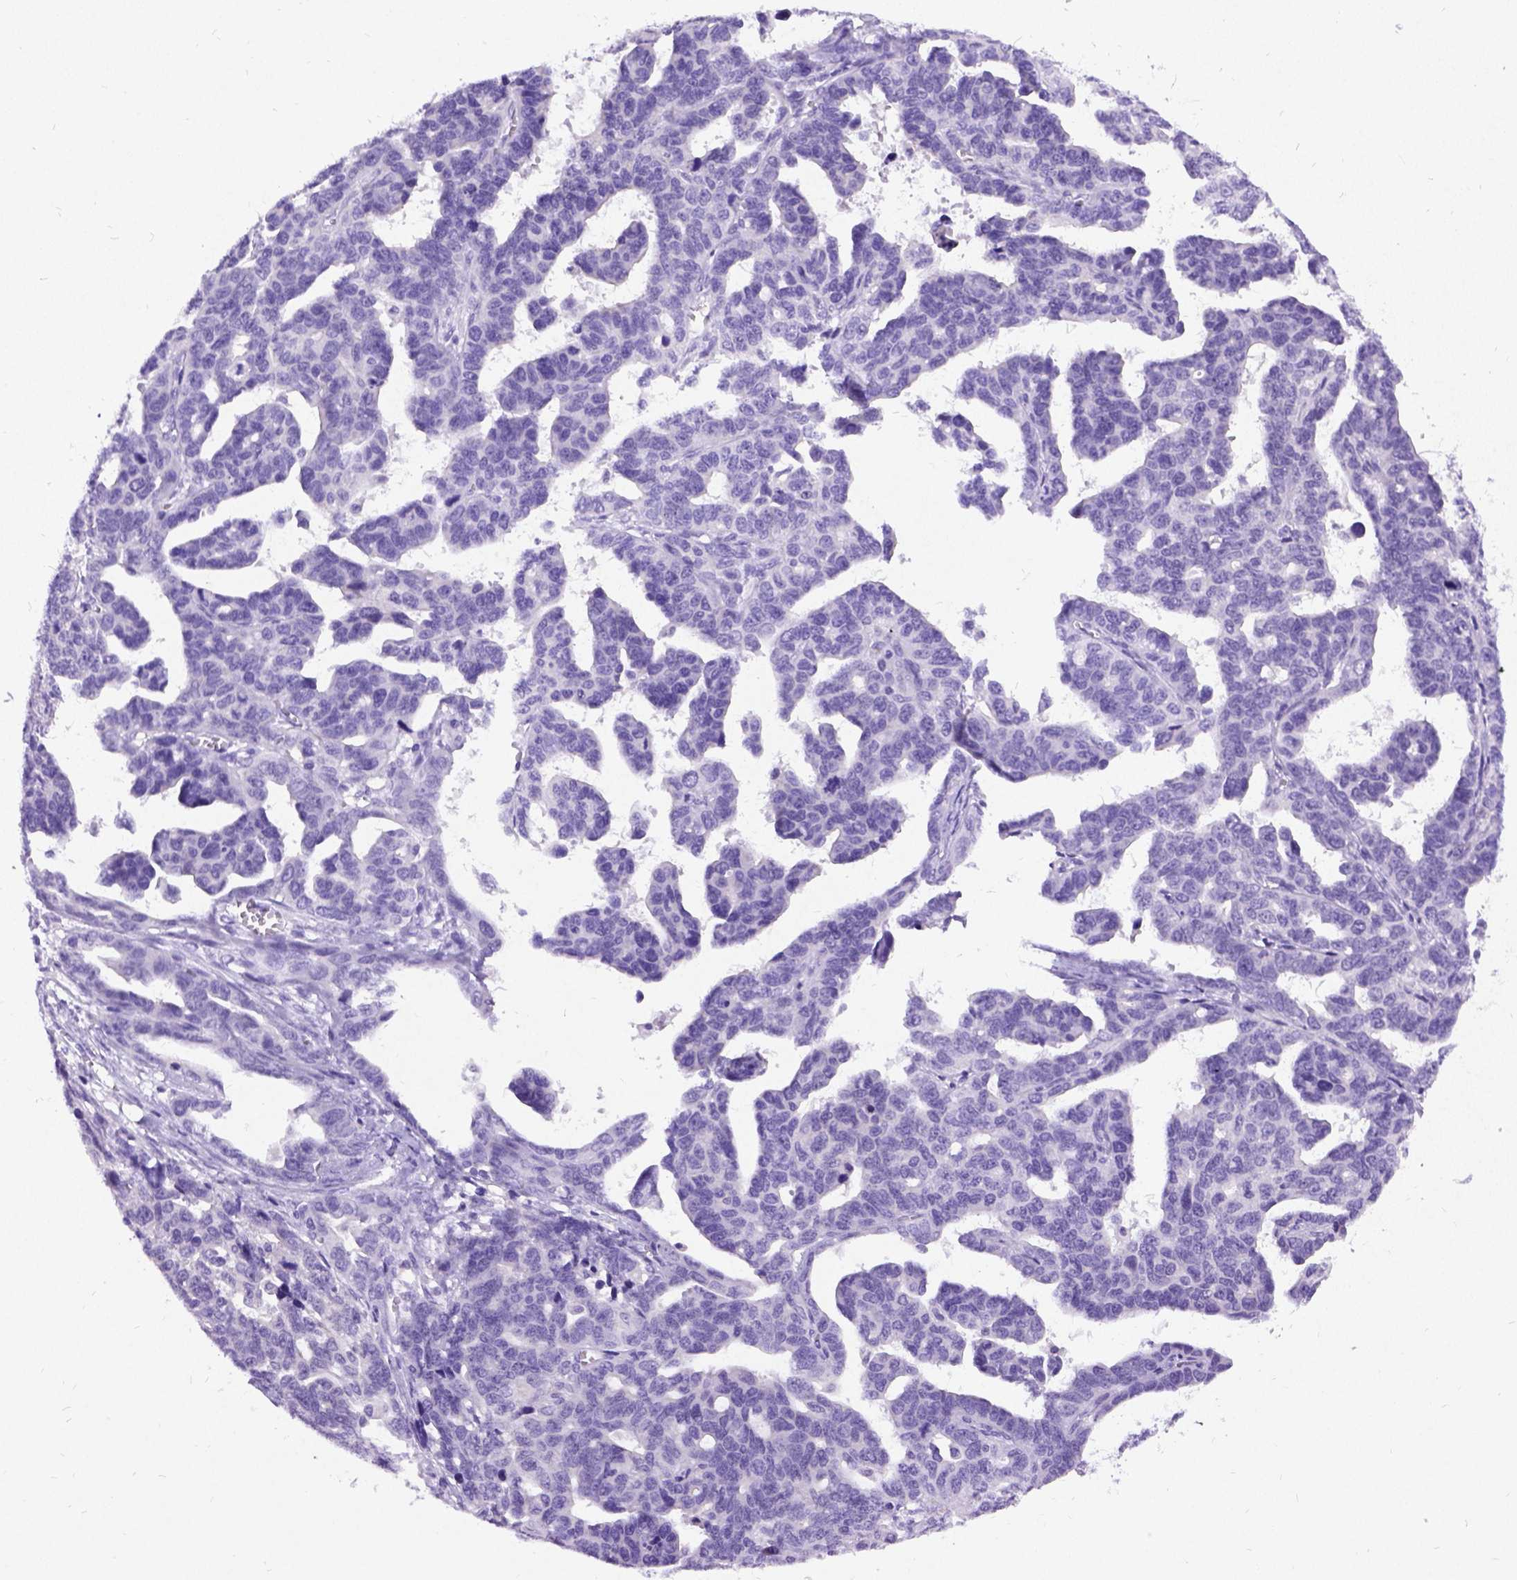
{"staining": {"intensity": "negative", "quantity": "none", "location": "none"}, "tissue": "ovarian cancer", "cell_type": "Tumor cells", "image_type": "cancer", "snomed": [{"axis": "morphology", "description": "Cystadenocarcinoma, serous, NOS"}, {"axis": "topography", "description": "Ovary"}], "caption": "Immunohistochemistry micrograph of neoplastic tissue: human ovarian cancer (serous cystadenocarcinoma) stained with DAB (3,3'-diaminobenzidine) reveals no significant protein staining in tumor cells.", "gene": "NEUROD4", "patient": {"sex": "female", "age": 69}}